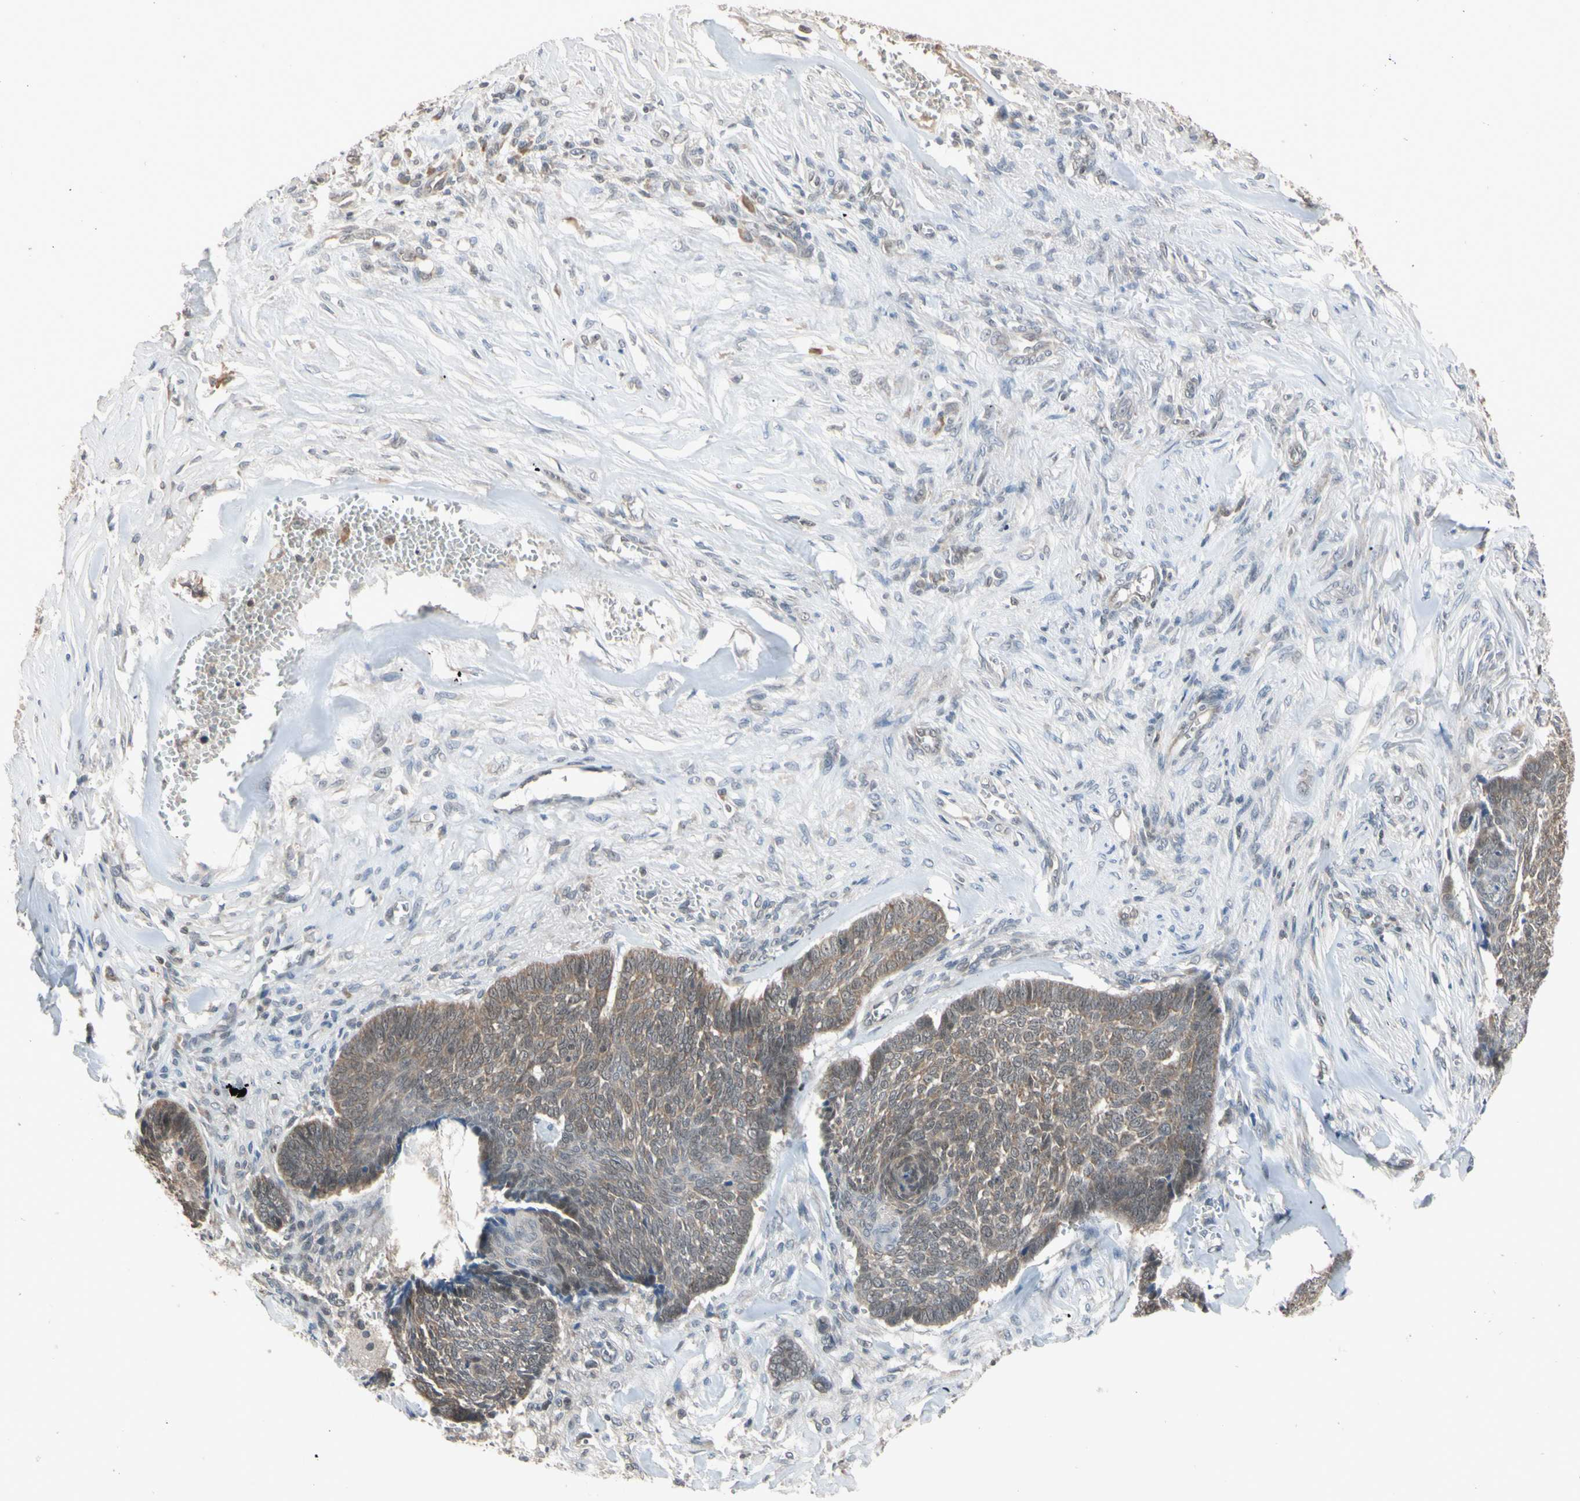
{"staining": {"intensity": "weak", "quantity": ">75%", "location": "cytoplasmic/membranous"}, "tissue": "skin cancer", "cell_type": "Tumor cells", "image_type": "cancer", "snomed": [{"axis": "morphology", "description": "Basal cell carcinoma"}, {"axis": "topography", "description": "Skin"}], "caption": "Immunohistochemistry (IHC) histopathology image of neoplastic tissue: human skin basal cell carcinoma stained using immunohistochemistry shows low levels of weak protein expression localized specifically in the cytoplasmic/membranous of tumor cells, appearing as a cytoplasmic/membranous brown color.", "gene": "UBE2I", "patient": {"sex": "male", "age": 84}}